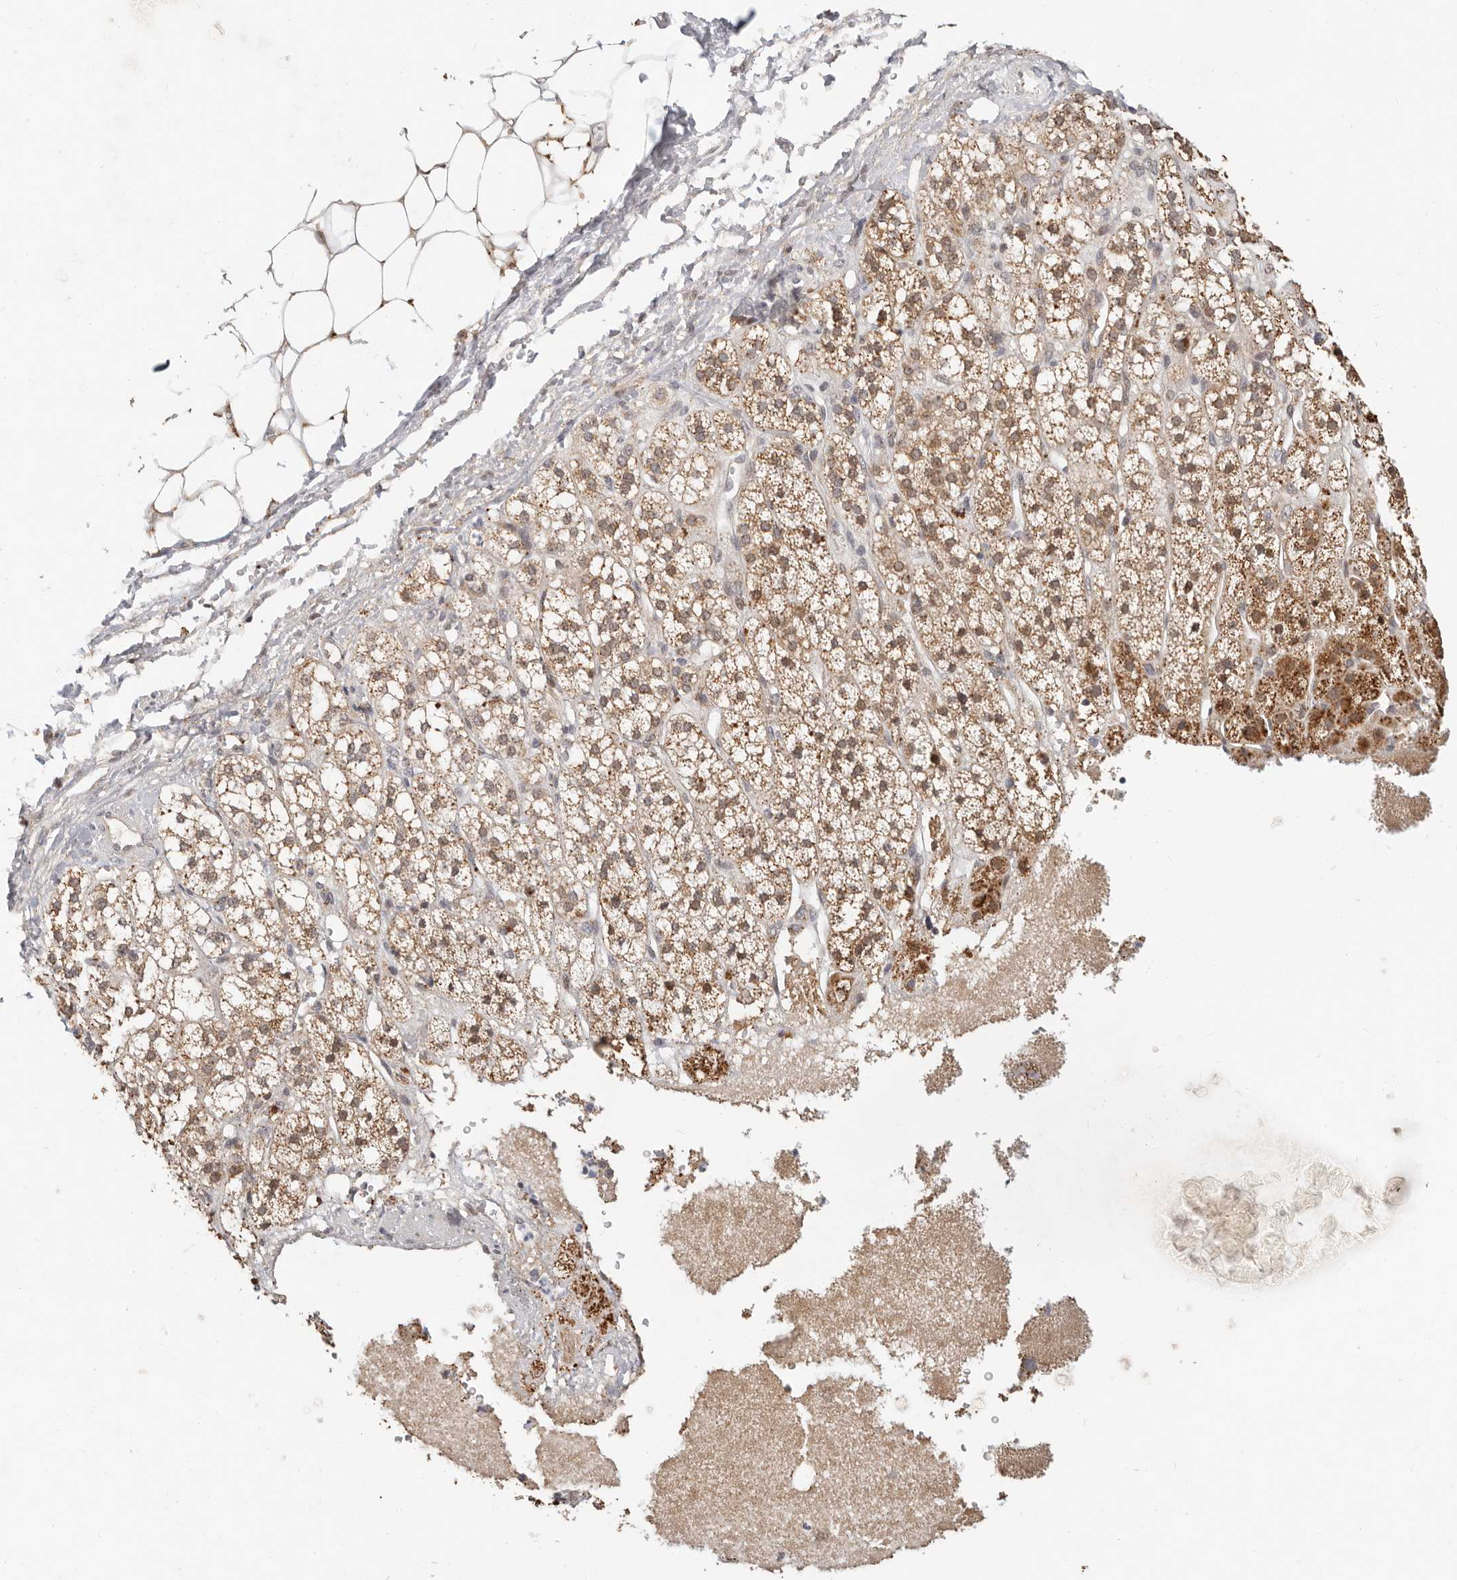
{"staining": {"intensity": "moderate", "quantity": ">75%", "location": "cytoplasmic/membranous"}, "tissue": "adrenal gland", "cell_type": "Glandular cells", "image_type": "normal", "snomed": [{"axis": "morphology", "description": "Normal tissue, NOS"}, {"axis": "topography", "description": "Adrenal gland"}], "caption": "IHC photomicrograph of benign adrenal gland: adrenal gland stained using IHC reveals medium levels of moderate protein expression localized specifically in the cytoplasmic/membranous of glandular cells, appearing as a cytoplasmic/membranous brown color.", "gene": "ZRANB1", "patient": {"sex": "male", "age": 56}}